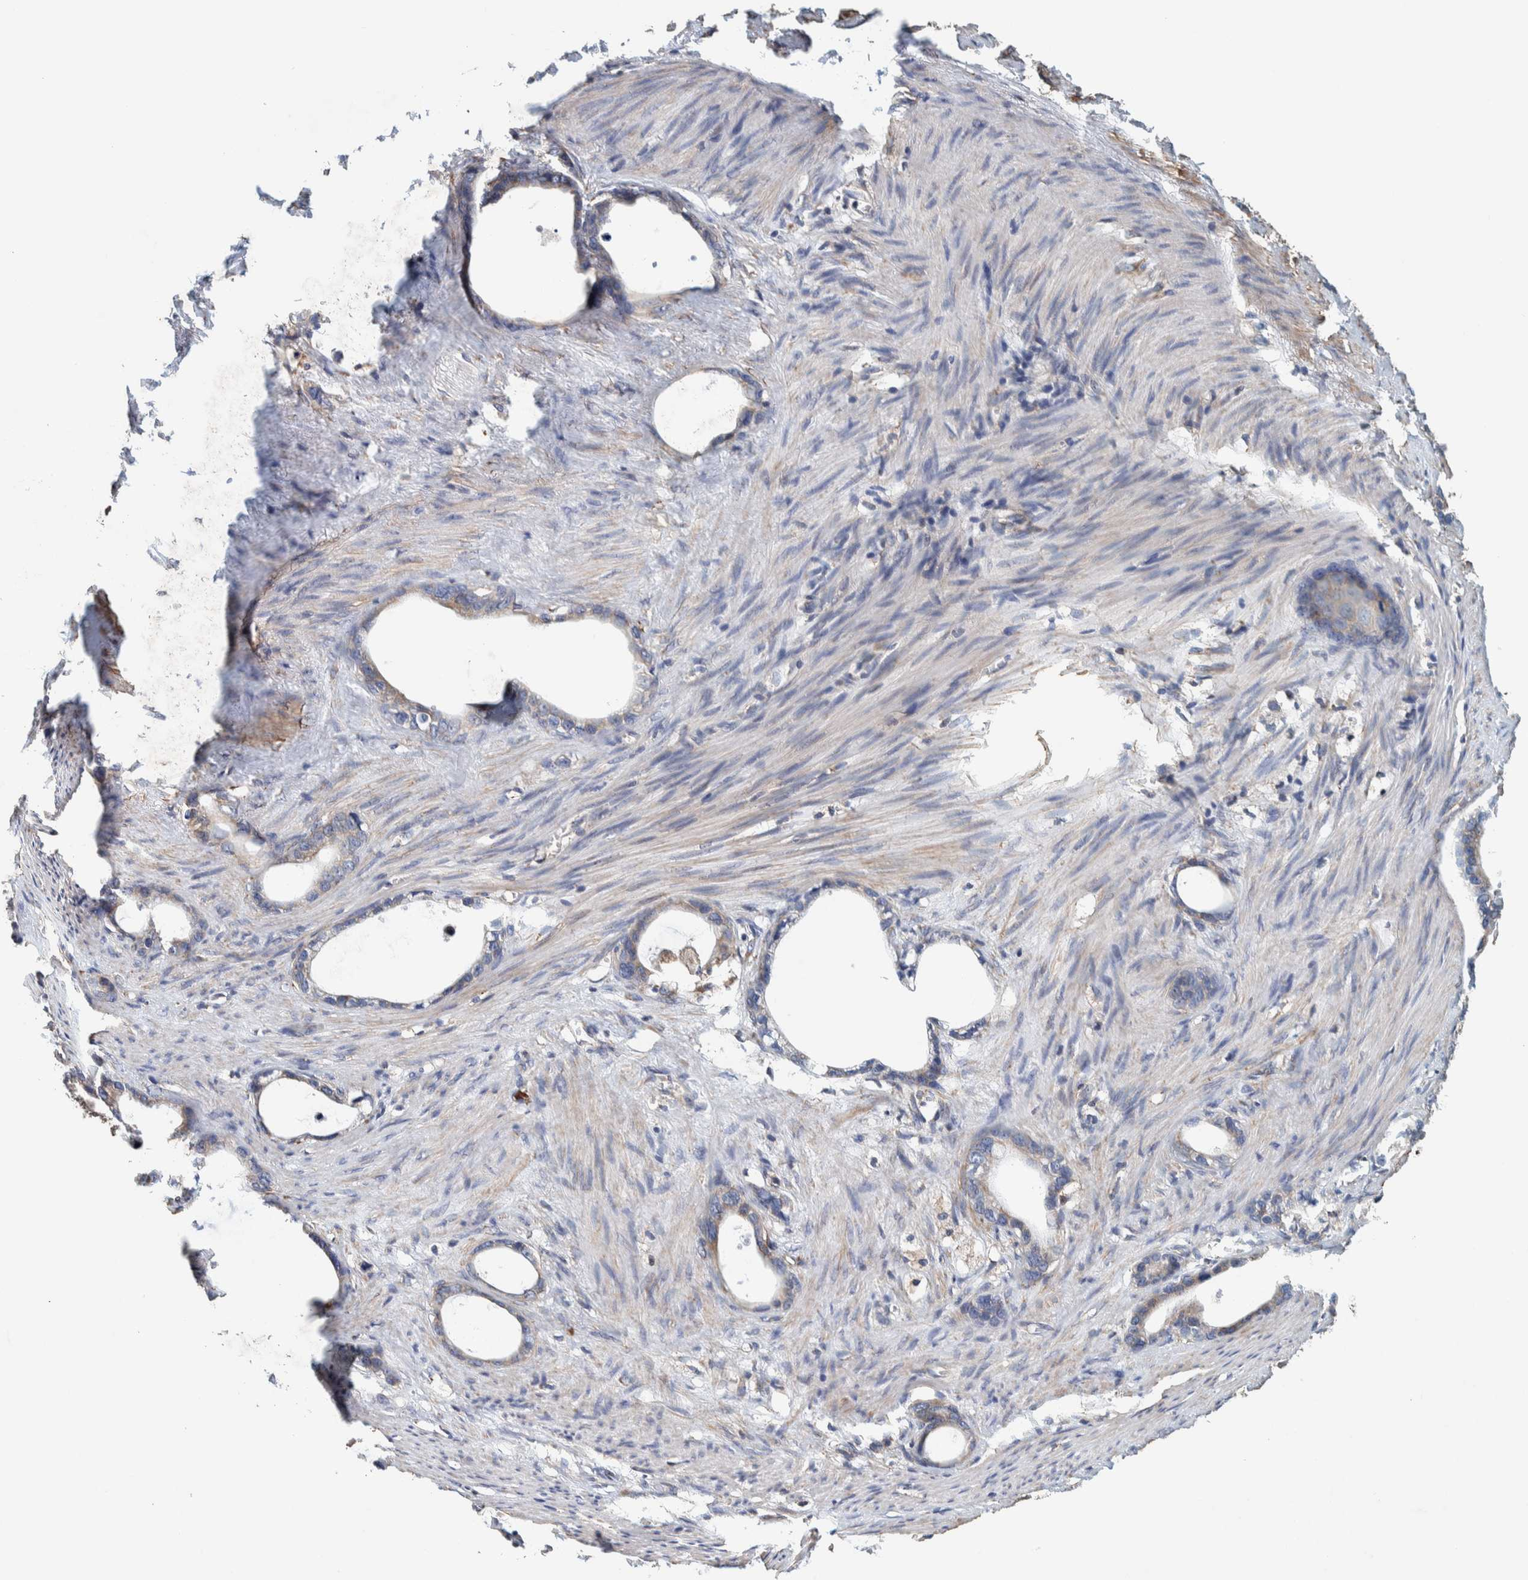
{"staining": {"intensity": "weak", "quantity": "25%-75%", "location": "cytoplasmic/membranous"}, "tissue": "stomach cancer", "cell_type": "Tumor cells", "image_type": "cancer", "snomed": [{"axis": "morphology", "description": "Adenocarcinoma, NOS"}, {"axis": "topography", "description": "Stomach"}], "caption": "This photomicrograph demonstrates IHC staining of human stomach adenocarcinoma, with low weak cytoplasmic/membranous expression in approximately 25%-75% of tumor cells.", "gene": "PLA2G3", "patient": {"sex": "female", "age": 75}}